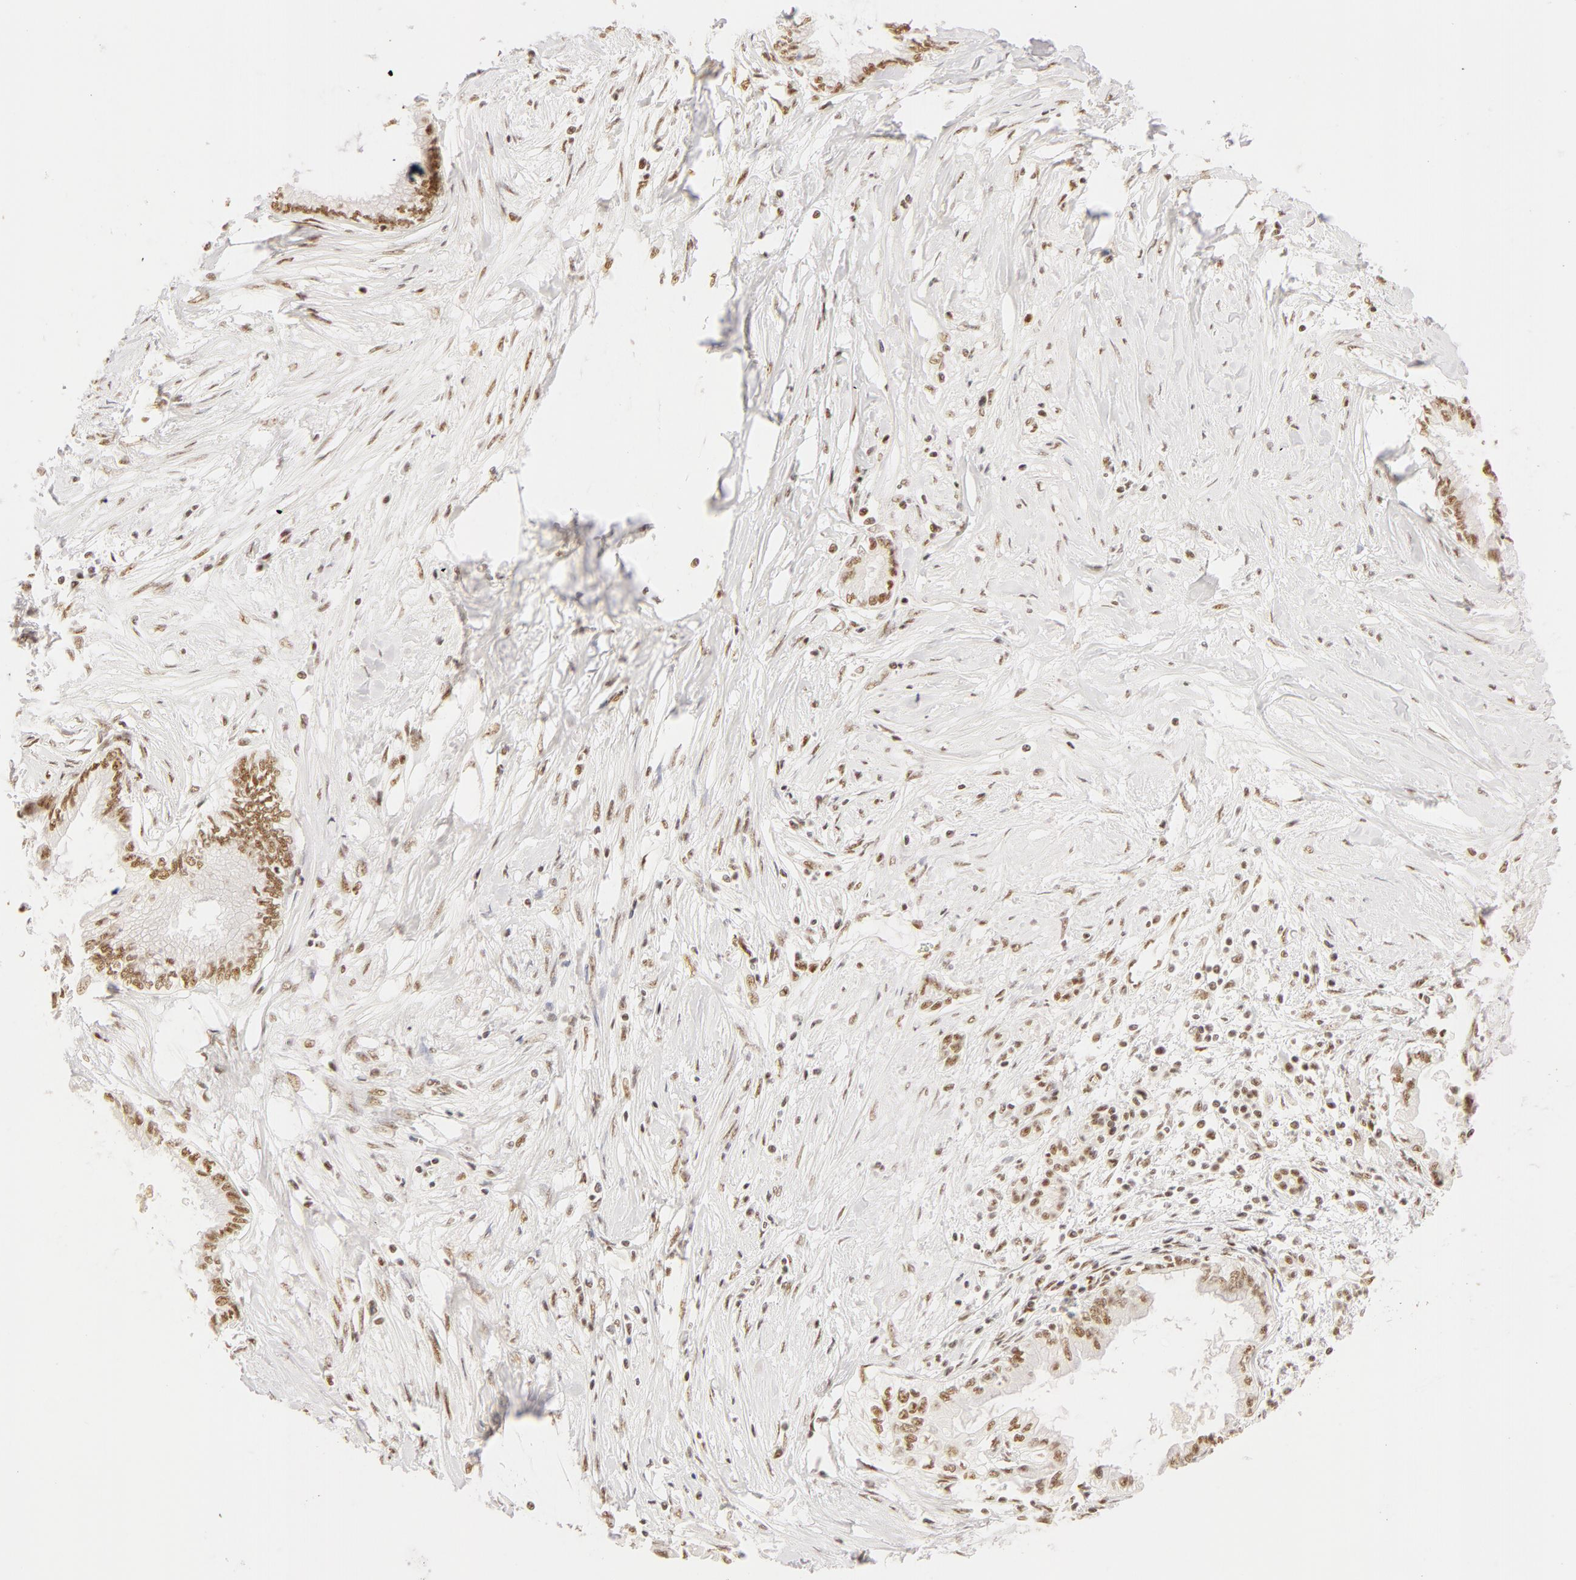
{"staining": {"intensity": "weak", "quantity": ">75%", "location": "nuclear"}, "tissue": "pancreatic cancer", "cell_type": "Tumor cells", "image_type": "cancer", "snomed": [{"axis": "morphology", "description": "Adenocarcinoma, NOS"}, {"axis": "topography", "description": "Pancreas"}], "caption": "Protein staining of adenocarcinoma (pancreatic) tissue demonstrates weak nuclear positivity in about >75% of tumor cells. Ihc stains the protein of interest in brown and the nuclei are stained blue.", "gene": "RBM39", "patient": {"sex": "female", "age": 64}}